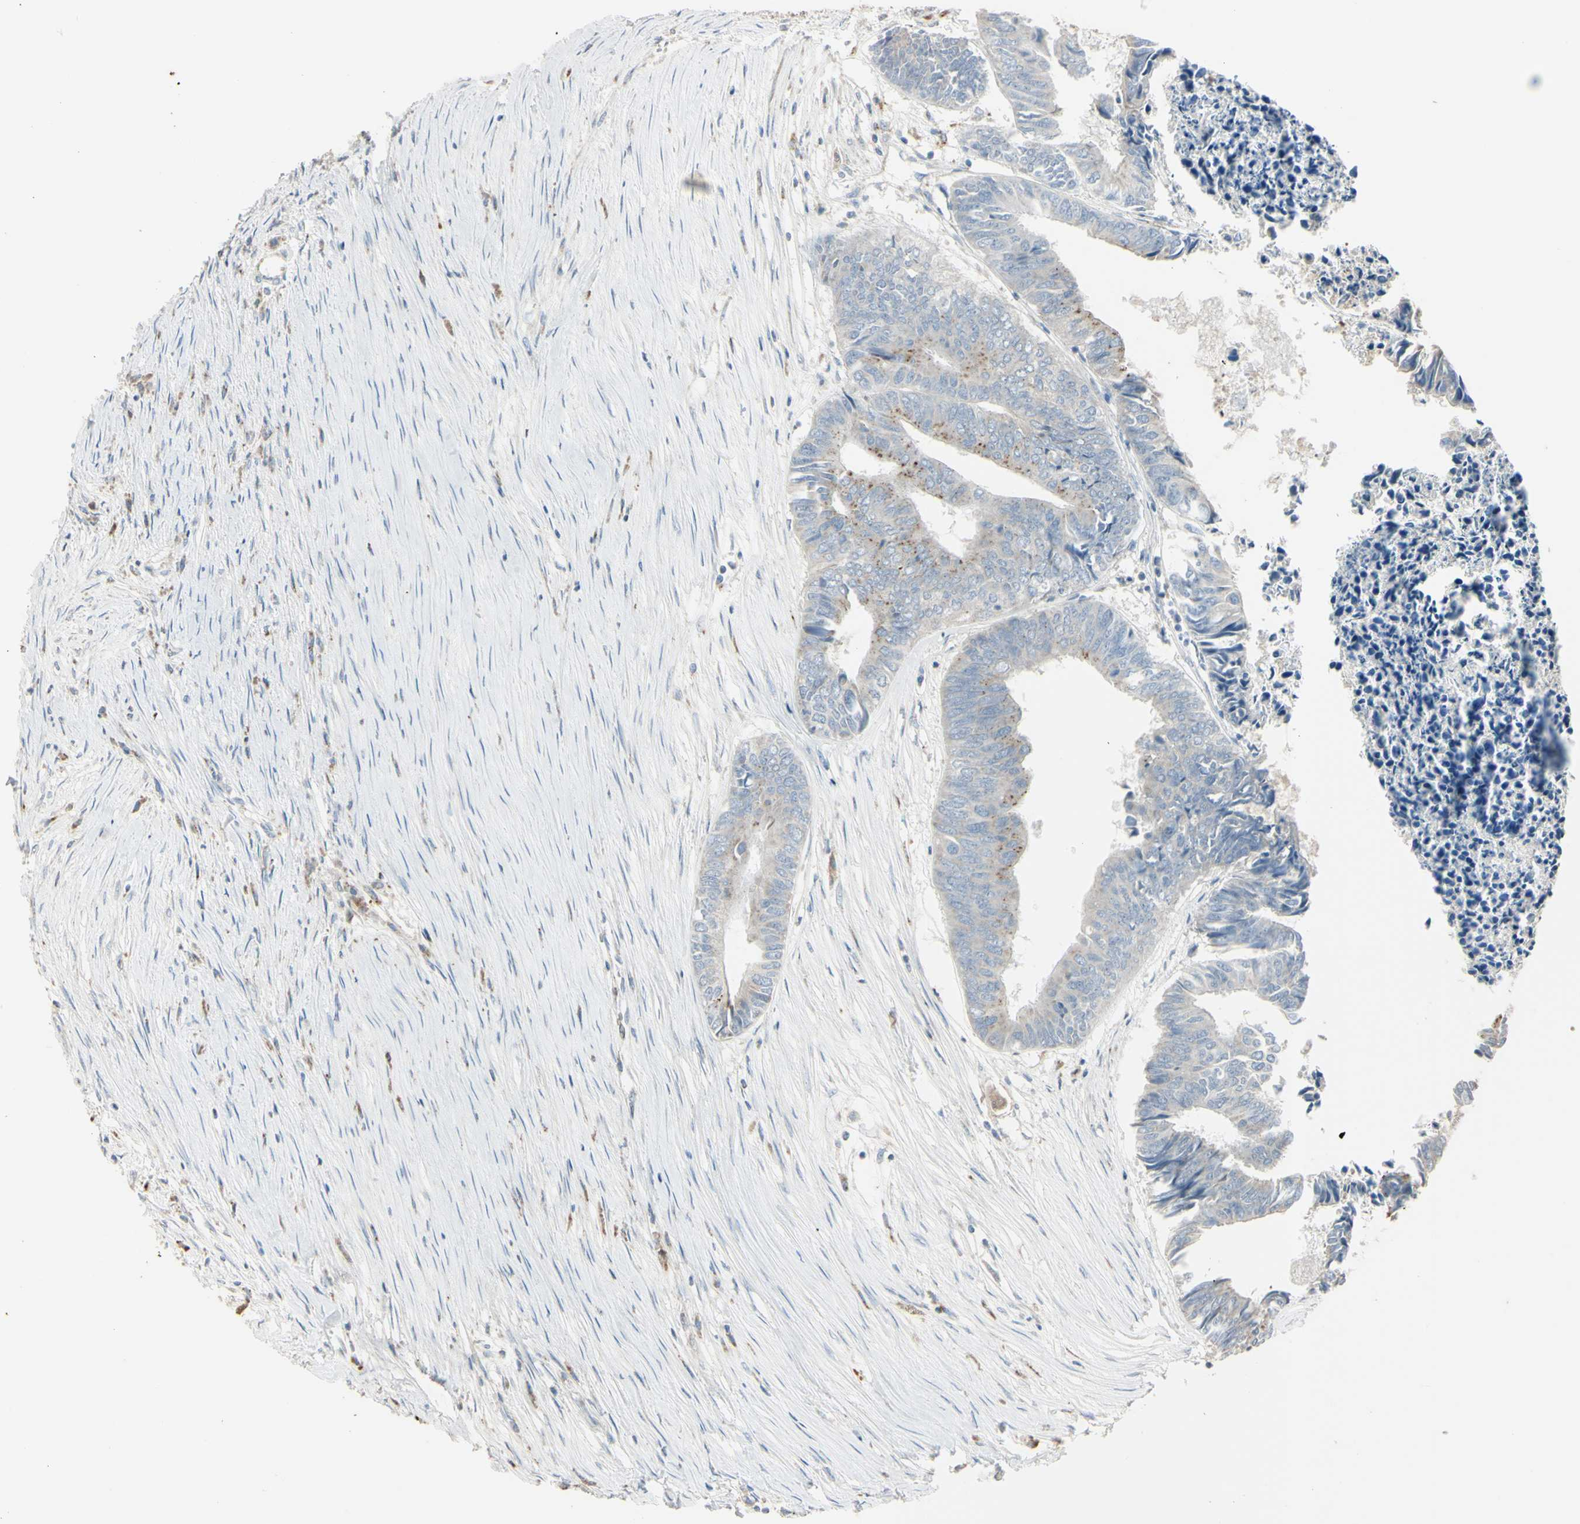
{"staining": {"intensity": "weak", "quantity": ">75%", "location": "cytoplasmic/membranous"}, "tissue": "colorectal cancer", "cell_type": "Tumor cells", "image_type": "cancer", "snomed": [{"axis": "morphology", "description": "Adenocarcinoma, NOS"}, {"axis": "topography", "description": "Rectum"}], "caption": "A histopathology image of adenocarcinoma (colorectal) stained for a protein reveals weak cytoplasmic/membranous brown staining in tumor cells. (Brightfield microscopy of DAB IHC at high magnification).", "gene": "ANGPTL1", "patient": {"sex": "male", "age": 63}}